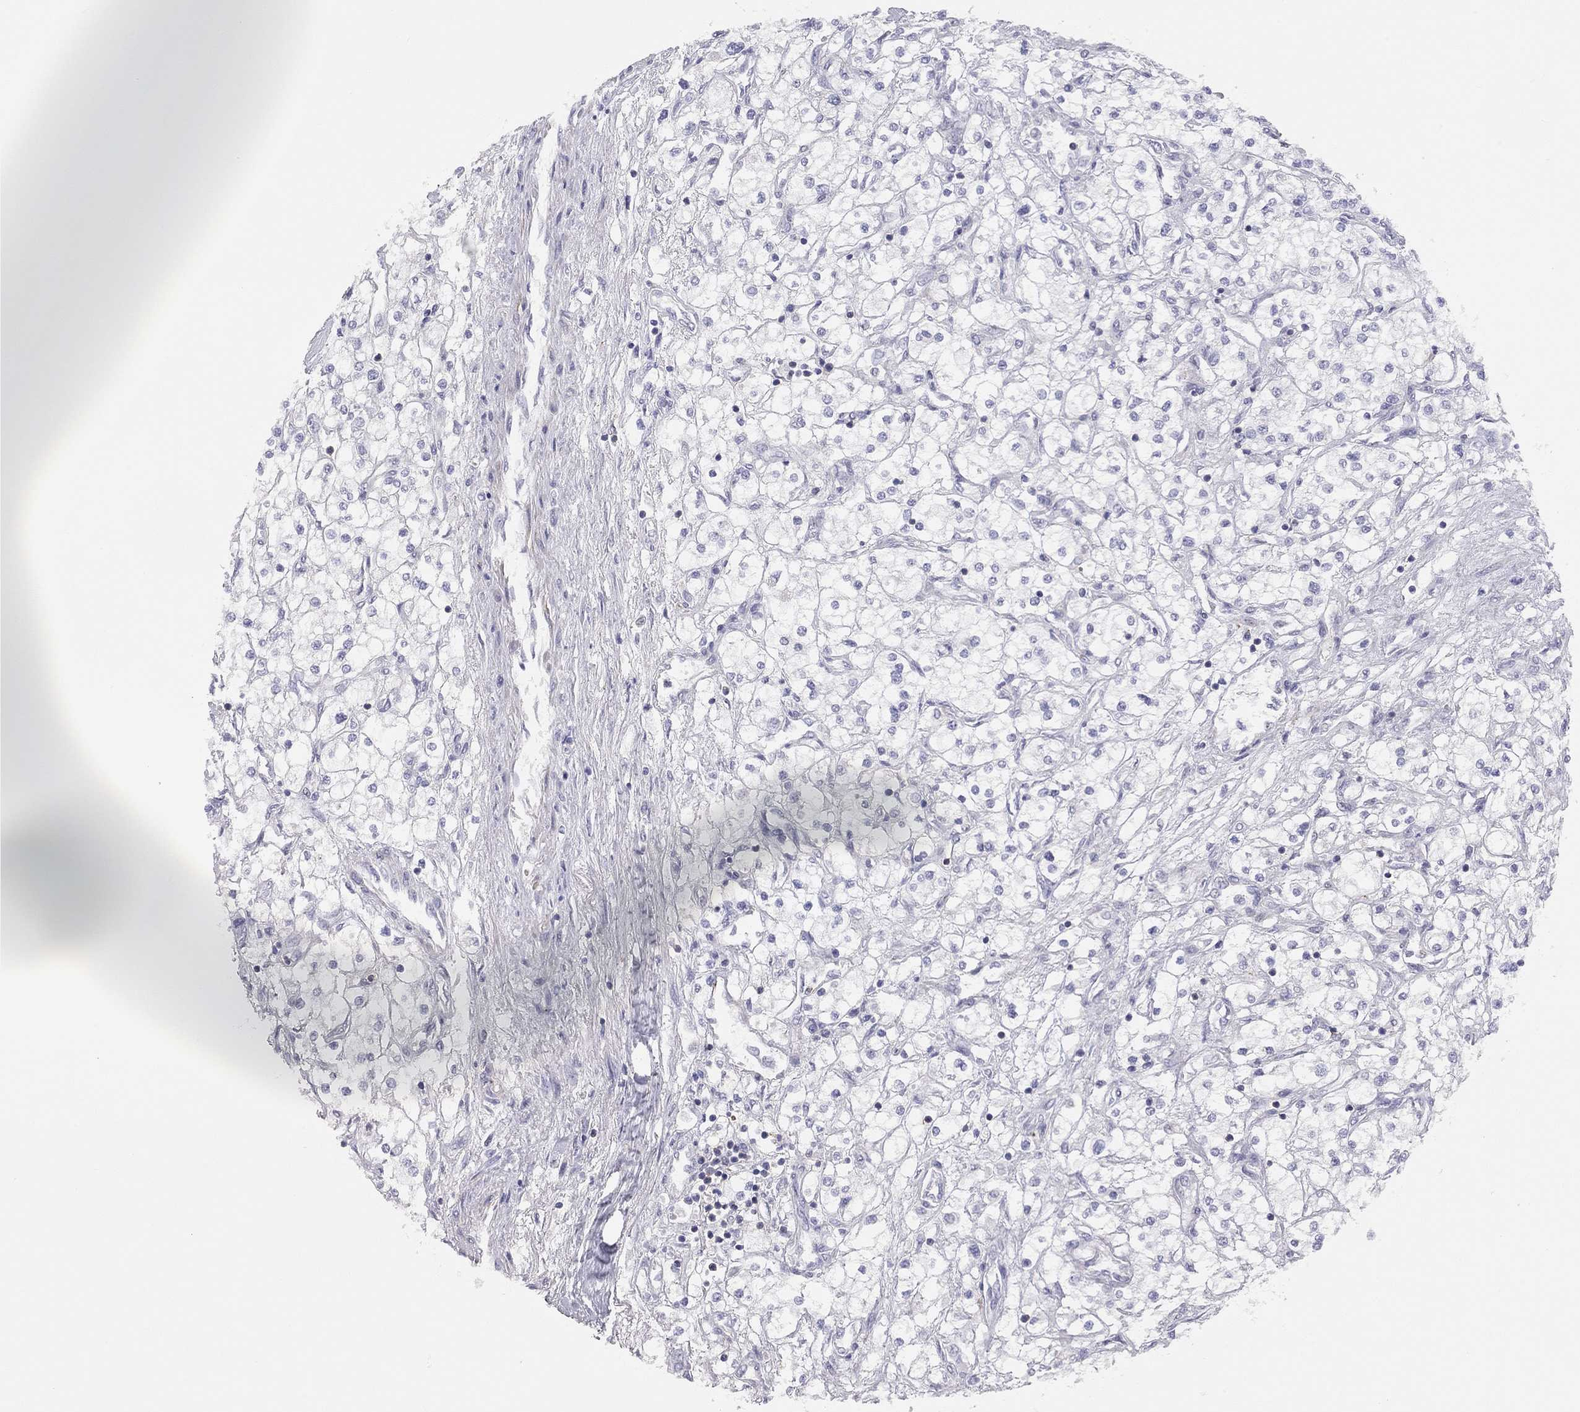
{"staining": {"intensity": "negative", "quantity": "none", "location": "none"}, "tissue": "renal cancer", "cell_type": "Tumor cells", "image_type": "cancer", "snomed": [{"axis": "morphology", "description": "Adenocarcinoma, NOS"}, {"axis": "topography", "description": "Kidney"}], "caption": "The image displays no significant expression in tumor cells of renal cancer. (Brightfield microscopy of DAB immunohistochemistry (IHC) at high magnification).", "gene": "ADCYAP1", "patient": {"sex": "male", "age": 80}}